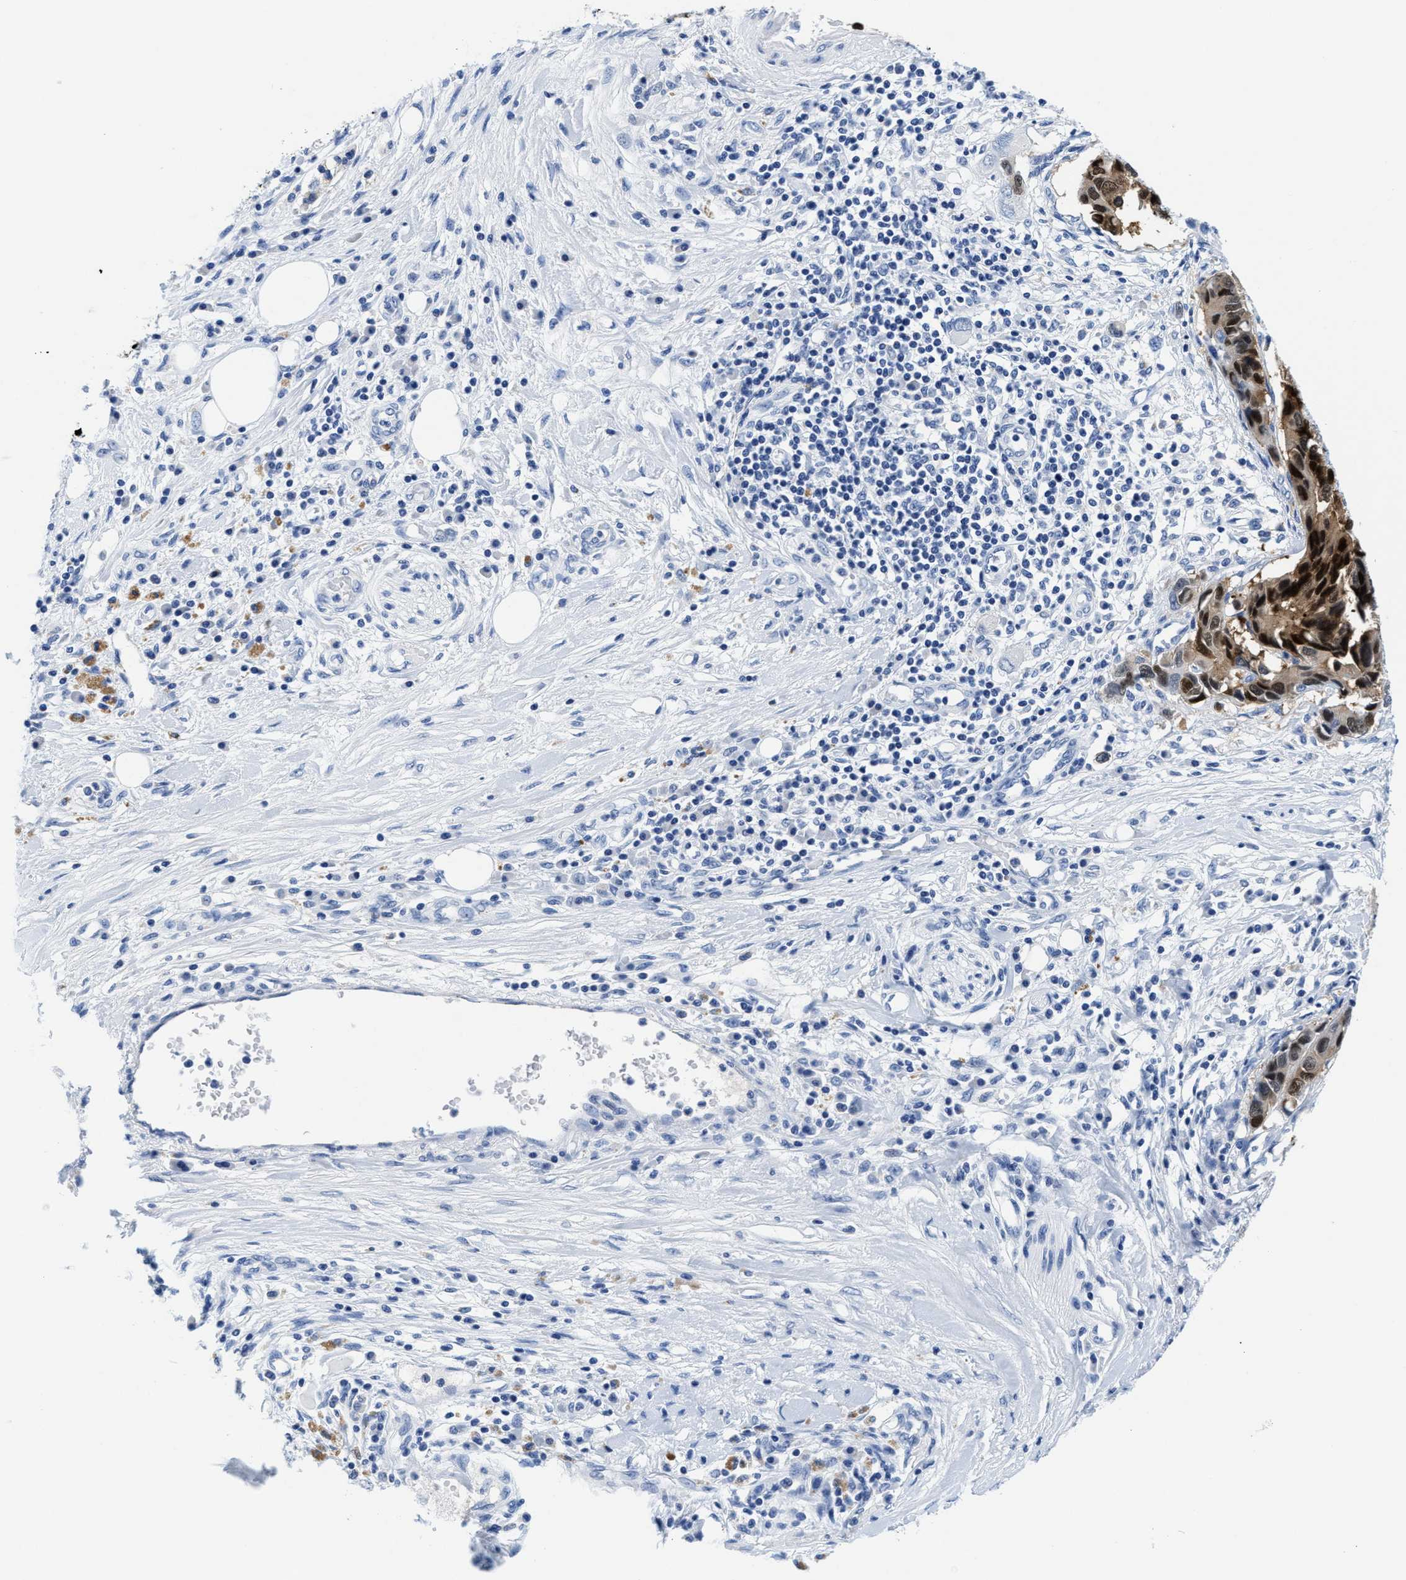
{"staining": {"intensity": "strong", "quantity": ">75%", "location": "cytoplasmic/membranous,nuclear"}, "tissue": "pancreatic cancer", "cell_type": "Tumor cells", "image_type": "cancer", "snomed": [{"axis": "morphology", "description": "Adenocarcinoma, NOS"}, {"axis": "topography", "description": "Pancreas"}], "caption": "Protein staining shows strong cytoplasmic/membranous and nuclear staining in approximately >75% of tumor cells in adenocarcinoma (pancreatic). Immunohistochemistry stains the protein in brown and the nuclei are stained blue.", "gene": "TTC3", "patient": {"sex": "female", "age": 56}}